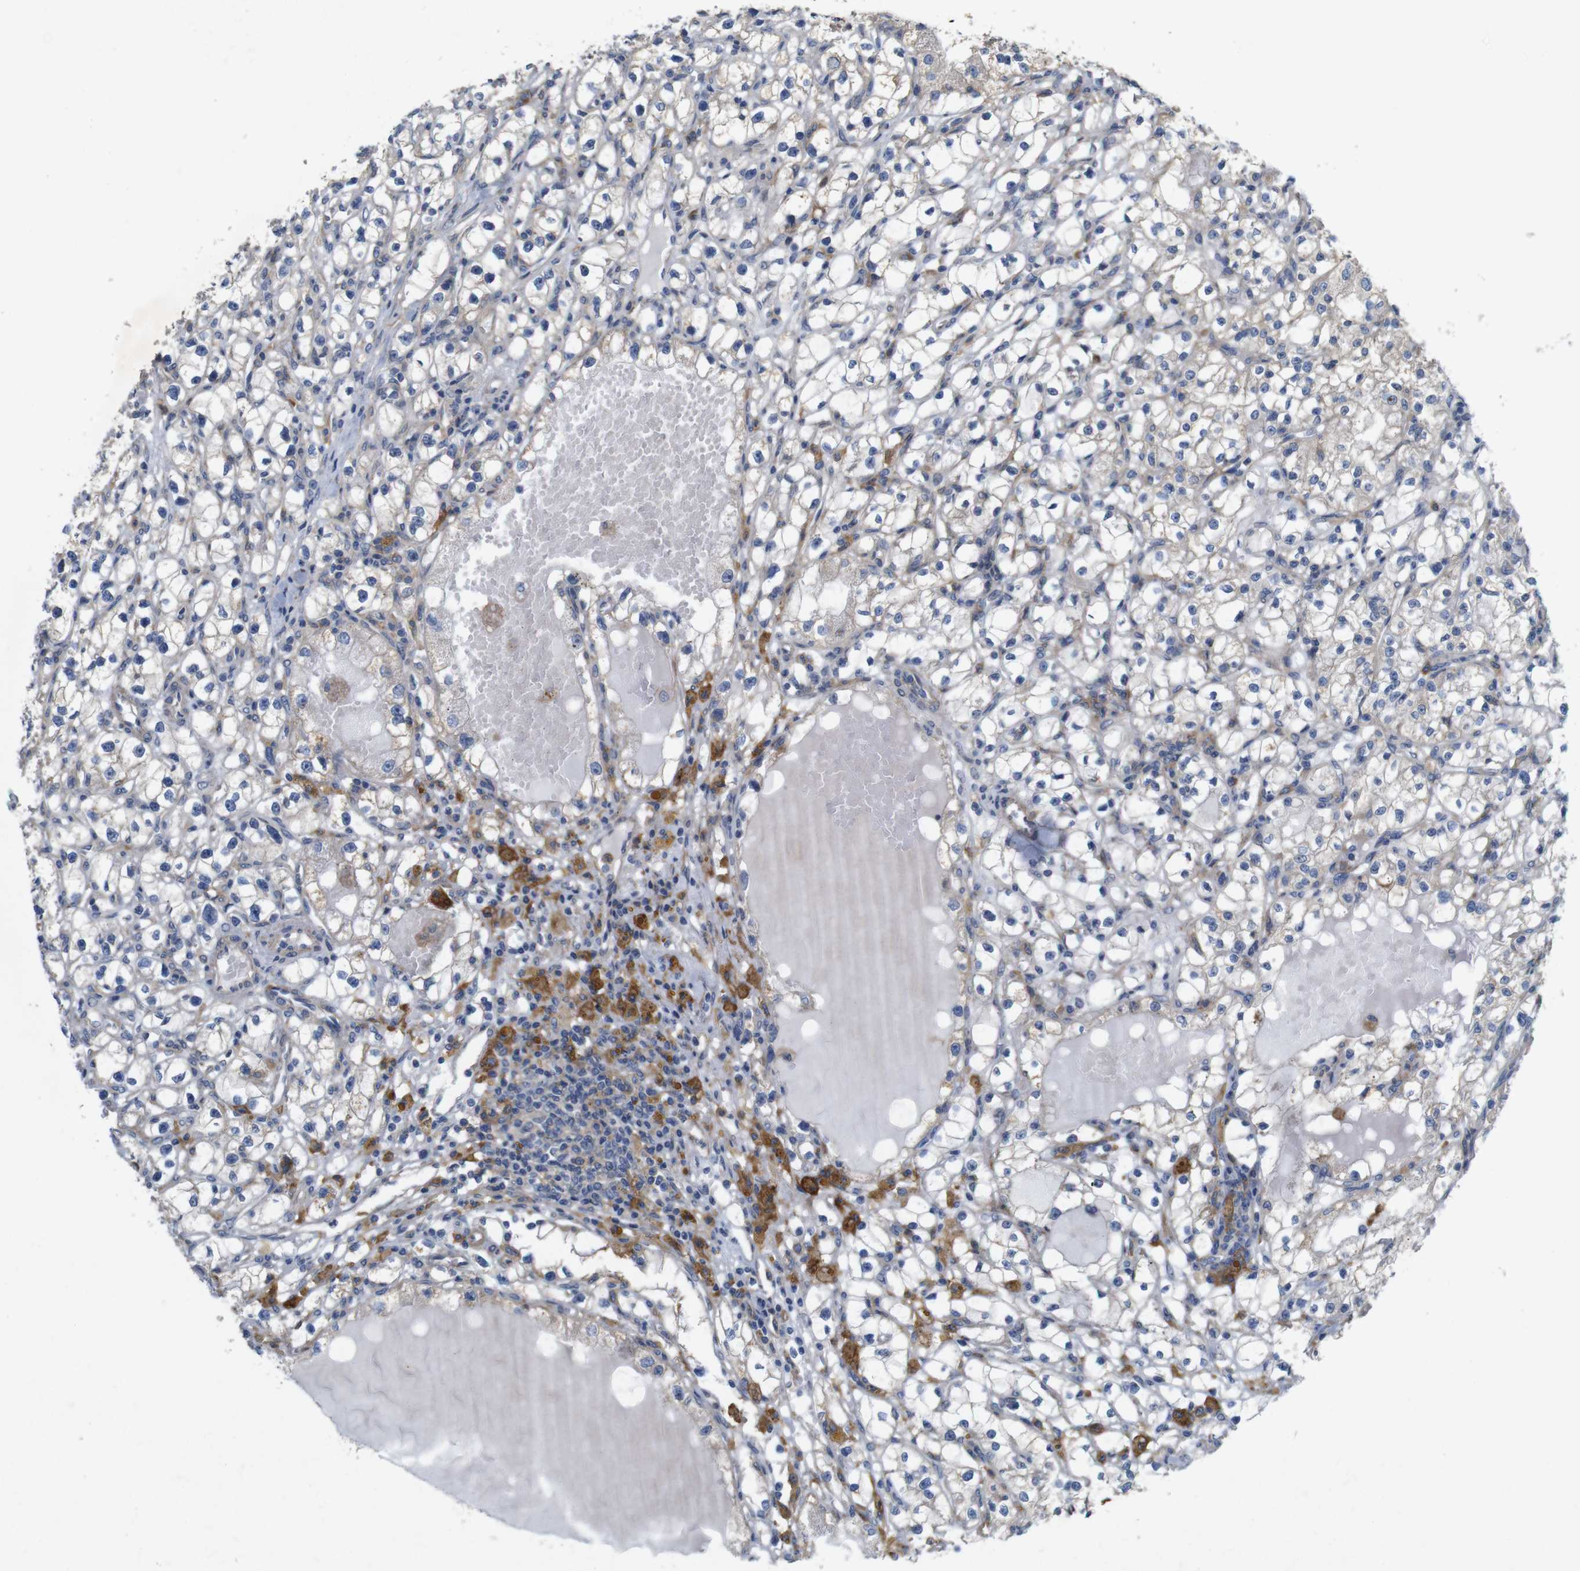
{"staining": {"intensity": "weak", "quantity": "<25%", "location": "cytoplasmic/membranous"}, "tissue": "renal cancer", "cell_type": "Tumor cells", "image_type": "cancer", "snomed": [{"axis": "morphology", "description": "Adenocarcinoma, NOS"}, {"axis": "topography", "description": "Kidney"}], "caption": "A high-resolution image shows immunohistochemistry staining of adenocarcinoma (renal), which reveals no significant staining in tumor cells.", "gene": "SIGLEC8", "patient": {"sex": "male", "age": 56}}